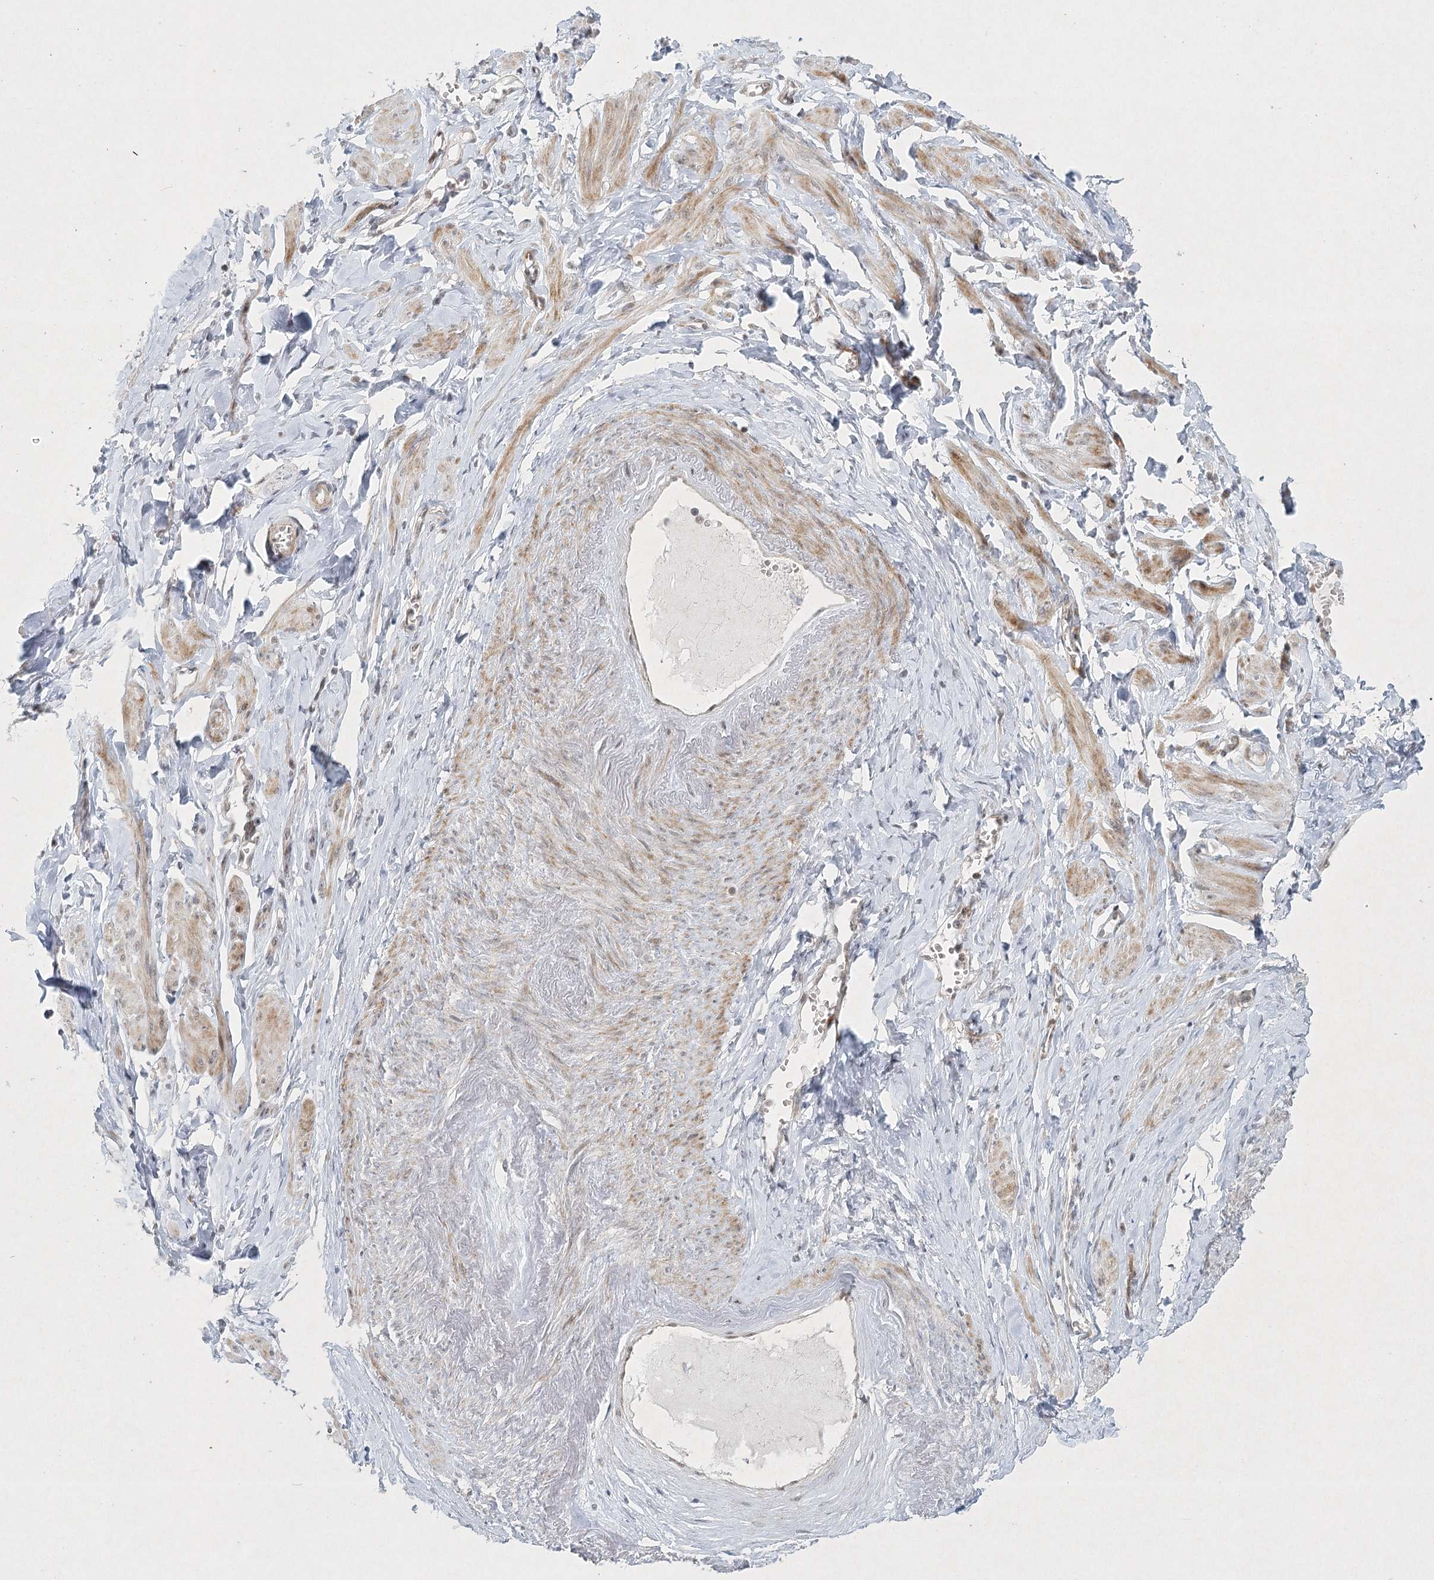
{"staining": {"intensity": "moderate", "quantity": "25%-75%", "location": "nuclear"}, "tissue": "adipose tissue", "cell_type": "Adipocytes", "image_type": "normal", "snomed": [{"axis": "morphology", "description": "Normal tissue, NOS"}, {"axis": "topography", "description": "Vascular tissue"}, {"axis": "topography", "description": "Fallopian tube"}, {"axis": "topography", "description": "Ovary"}], "caption": "This micrograph exhibits unremarkable adipose tissue stained with immunohistochemistry (IHC) to label a protein in brown. The nuclear of adipocytes show moderate positivity for the protein. Nuclei are counter-stained blue.", "gene": "U2SURP", "patient": {"sex": "female", "age": 67}}